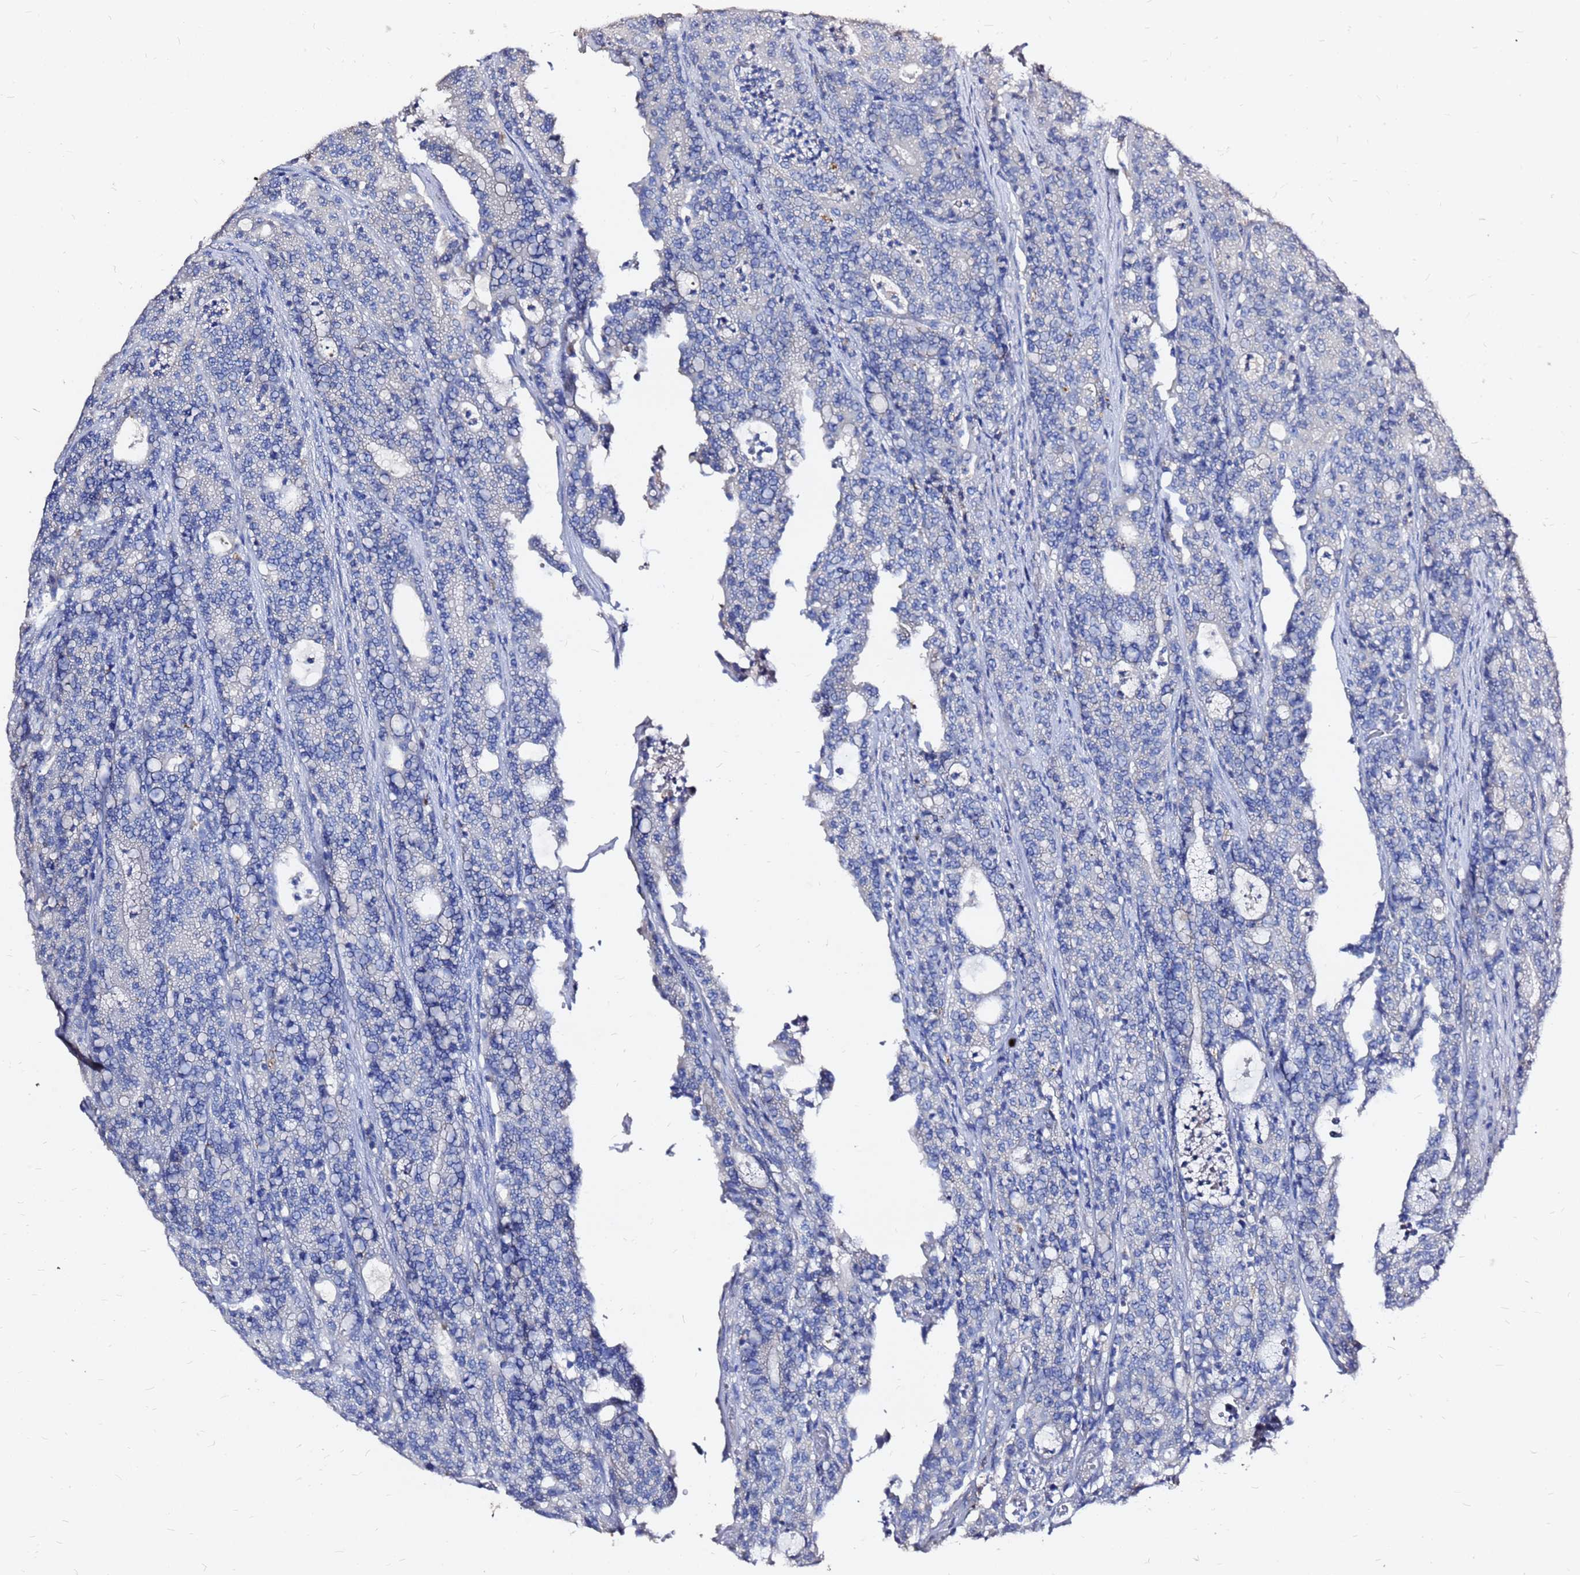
{"staining": {"intensity": "negative", "quantity": "none", "location": "none"}, "tissue": "colorectal cancer", "cell_type": "Tumor cells", "image_type": "cancer", "snomed": [{"axis": "morphology", "description": "Adenocarcinoma, NOS"}, {"axis": "topography", "description": "Colon"}], "caption": "Immunohistochemistry (IHC) histopathology image of colorectal cancer stained for a protein (brown), which exhibits no staining in tumor cells.", "gene": "FAM183A", "patient": {"sex": "male", "age": 83}}